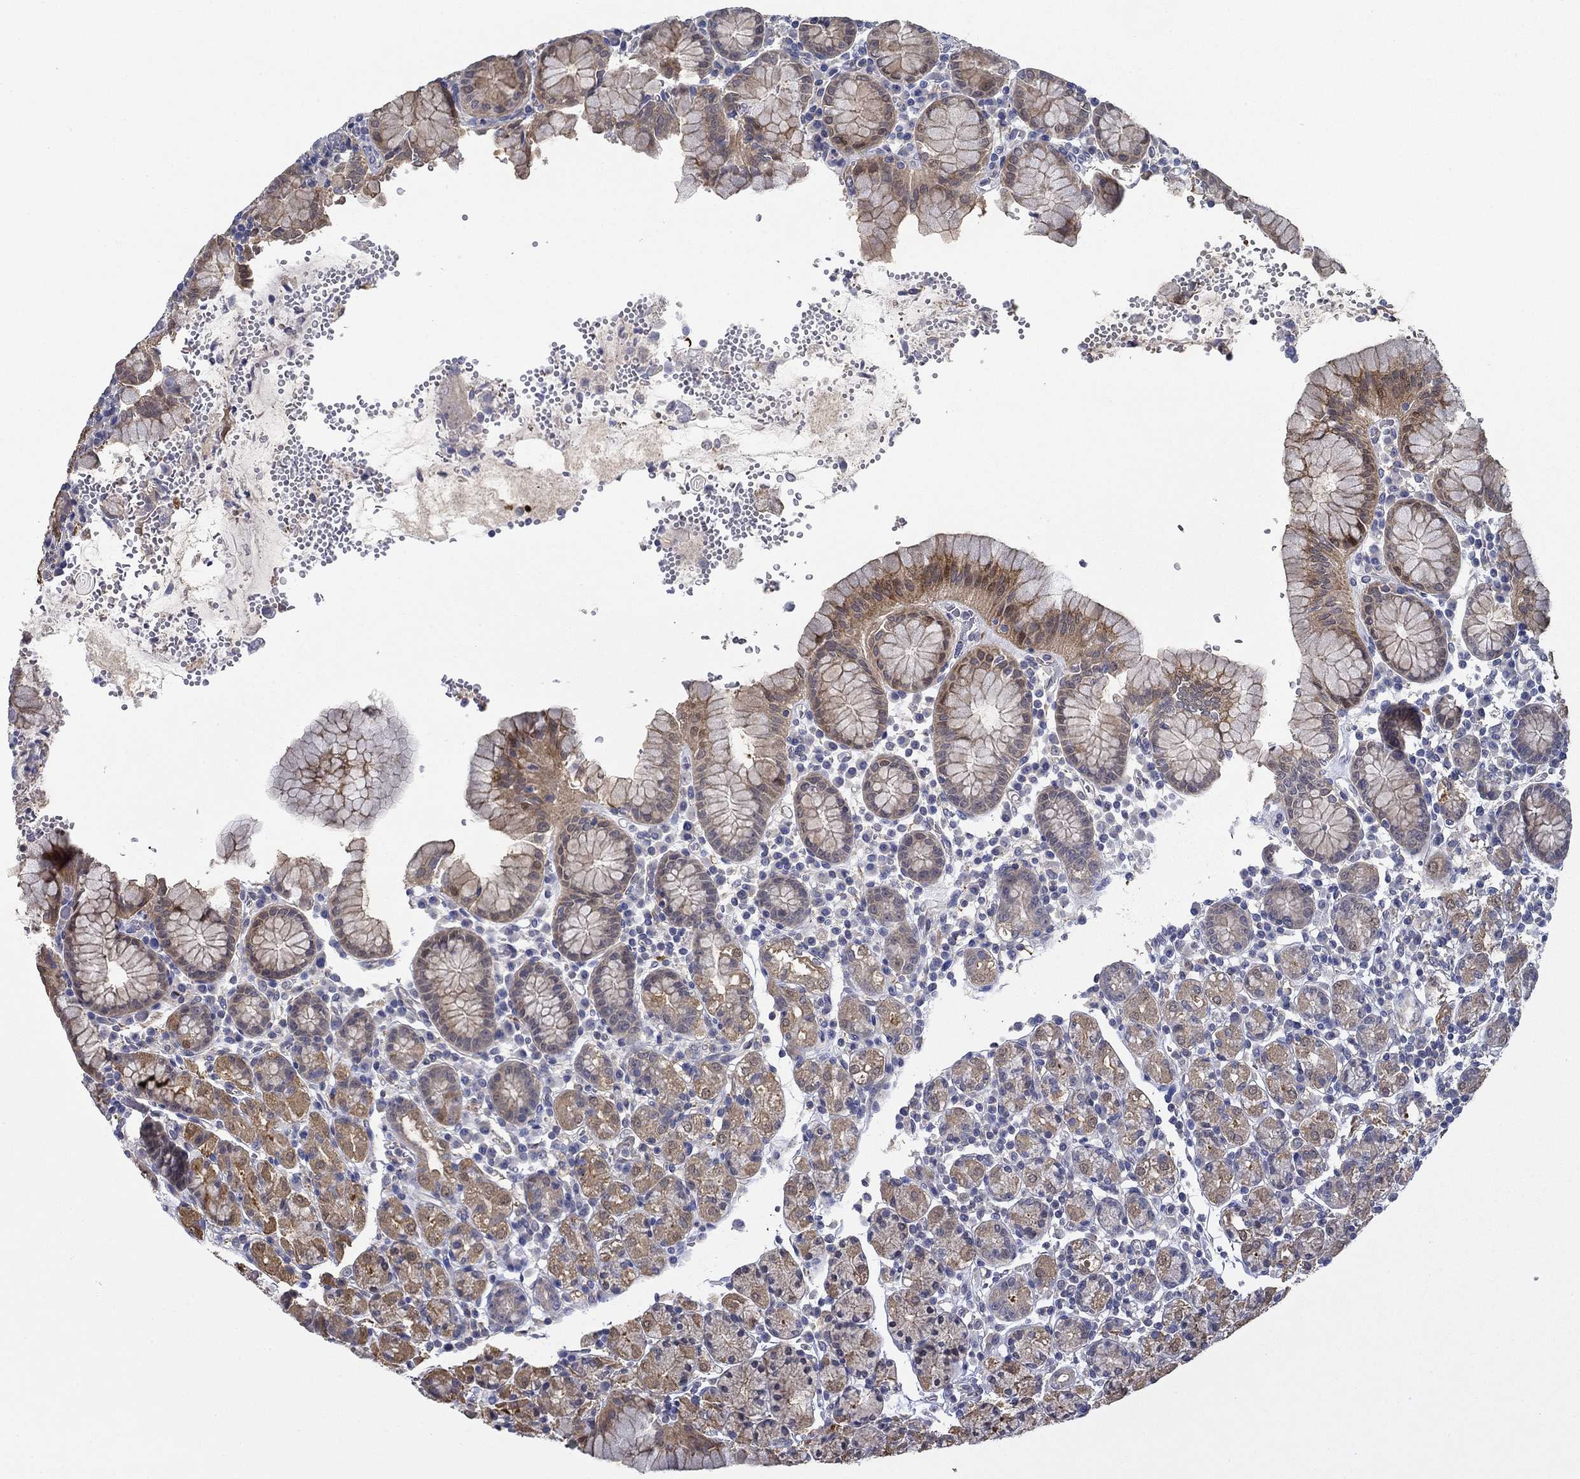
{"staining": {"intensity": "moderate", "quantity": "25%-75%", "location": "cytoplasmic/membranous"}, "tissue": "stomach", "cell_type": "Glandular cells", "image_type": "normal", "snomed": [{"axis": "morphology", "description": "Normal tissue, NOS"}, {"axis": "topography", "description": "Stomach, upper"}, {"axis": "topography", "description": "Stomach"}], "caption": "A histopathology image showing moderate cytoplasmic/membranous positivity in about 25%-75% of glandular cells in unremarkable stomach, as visualized by brown immunohistochemical staining.", "gene": "GRK7", "patient": {"sex": "male", "age": 62}}